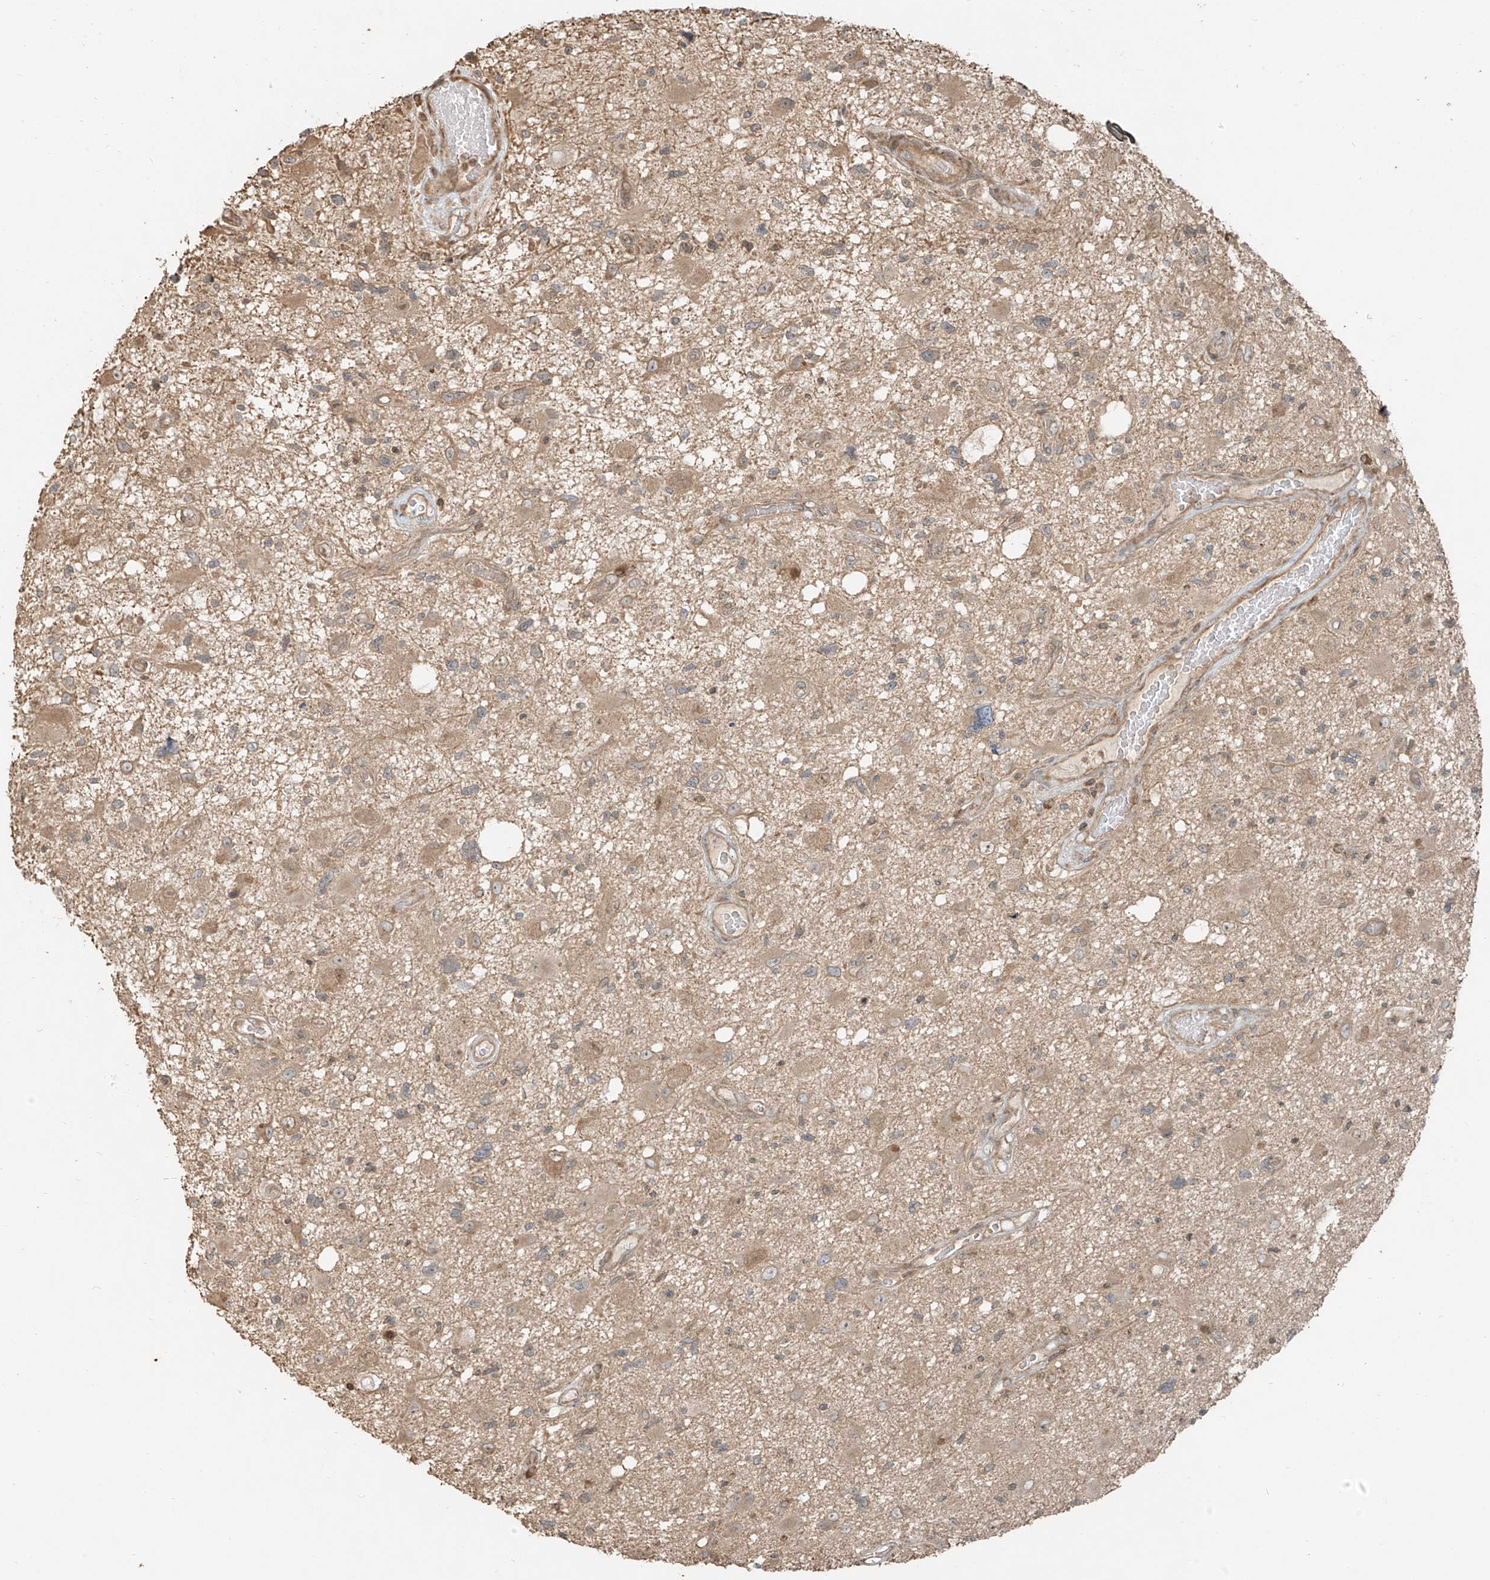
{"staining": {"intensity": "weak", "quantity": "25%-75%", "location": "cytoplasmic/membranous"}, "tissue": "glioma", "cell_type": "Tumor cells", "image_type": "cancer", "snomed": [{"axis": "morphology", "description": "Glioma, malignant, High grade"}, {"axis": "topography", "description": "Brain"}], "caption": "A micrograph of malignant high-grade glioma stained for a protein exhibits weak cytoplasmic/membranous brown staining in tumor cells.", "gene": "ANKZF1", "patient": {"sex": "male", "age": 33}}